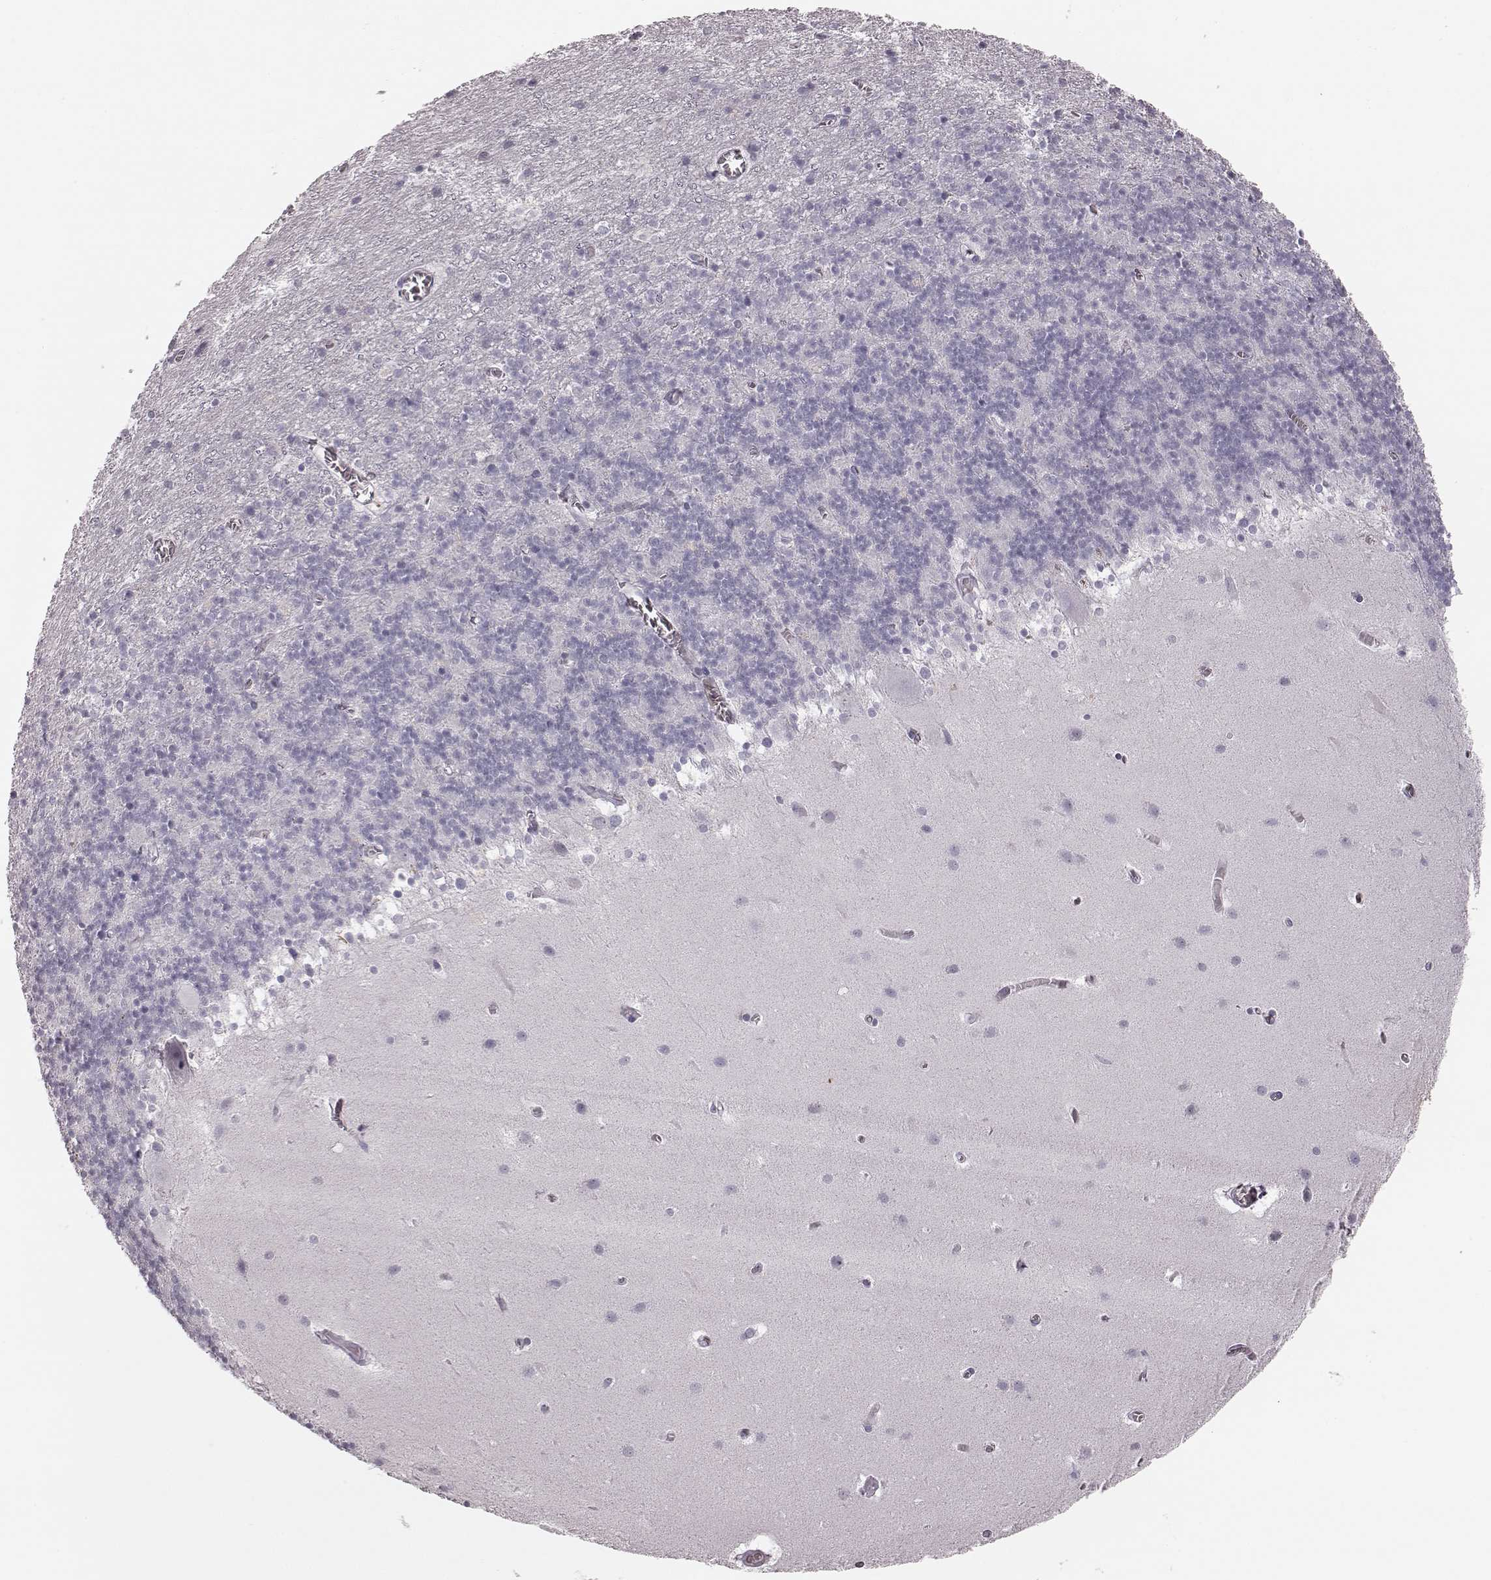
{"staining": {"intensity": "negative", "quantity": "none", "location": "none"}, "tissue": "cerebellum", "cell_type": "Cells in granular layer", "image_type": "normal", "snomed": [{"axis": "morphology", "description": "Normal tissue, NOS"}, {"axis": "topography", "description": "Cerebellum"}], "caption": "This is a histopathology image of immunohistochemistry staining of benign cerebellum, which shows no expression in cells in granular layer. The staining is performed using DAB (3,3'-diaminobenzidine) brown chromogen with nuclei counter-stained in using hematoxylin.", "gene": "ZNF433", "patient": {"sex": "male", "age": 70}}